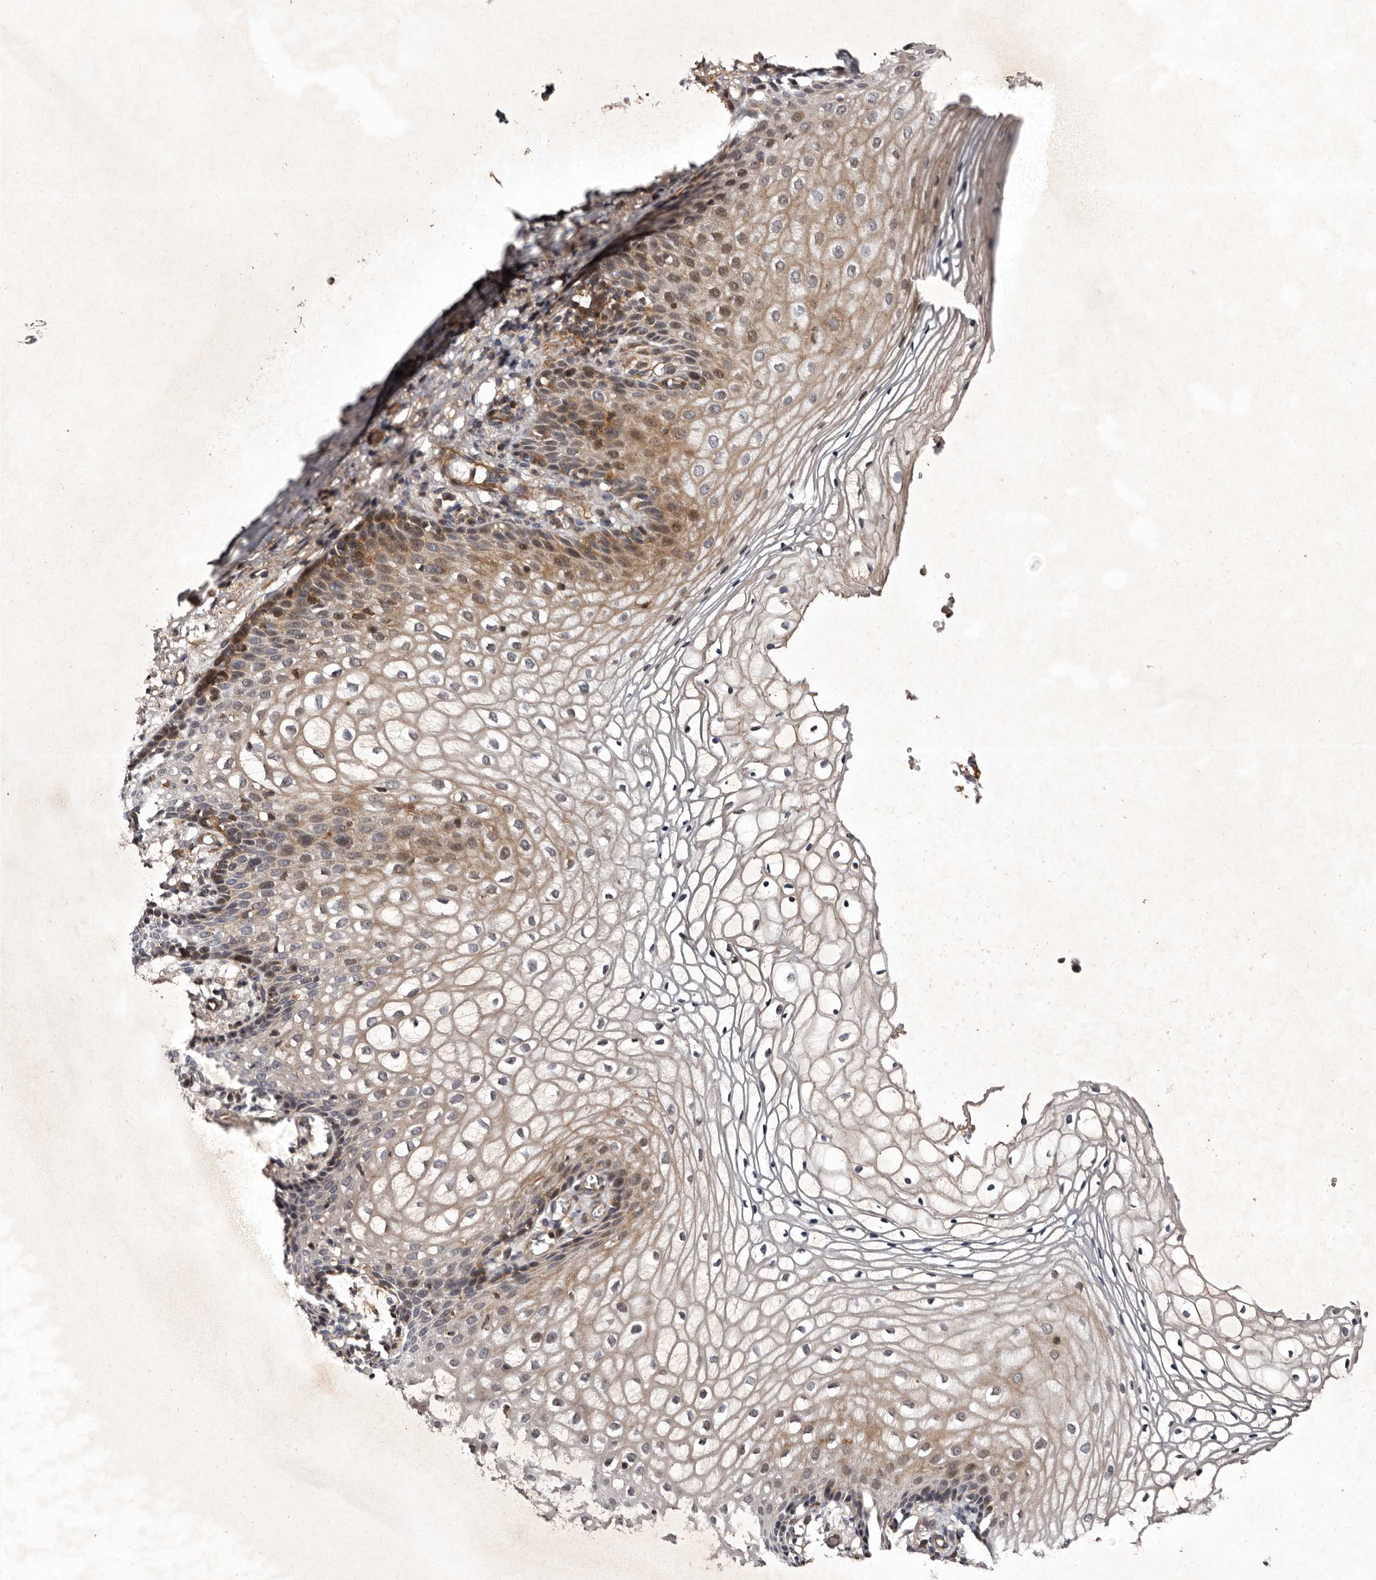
{"staining": {"intensity": "moderate", "quantity": "<25%", "location": "cytoplasmic/membranous"}, "tissue": "vagina", "cell_type": "Squamous epithelial cells", "image_type": "normal", "snomed": [{"axis": "morphology", "description": "Normal tissue, NOS"}, {"axis": "topography", "description": "Vagina"}], "caption": "Moderate cytoplasmic/membranous expression for a protein is appreciated in about <25% of squamous epithelial cells of benign vagina using IHC.", "gene": "PRKD3", "patient": {"sex": "female", "age": 60}}